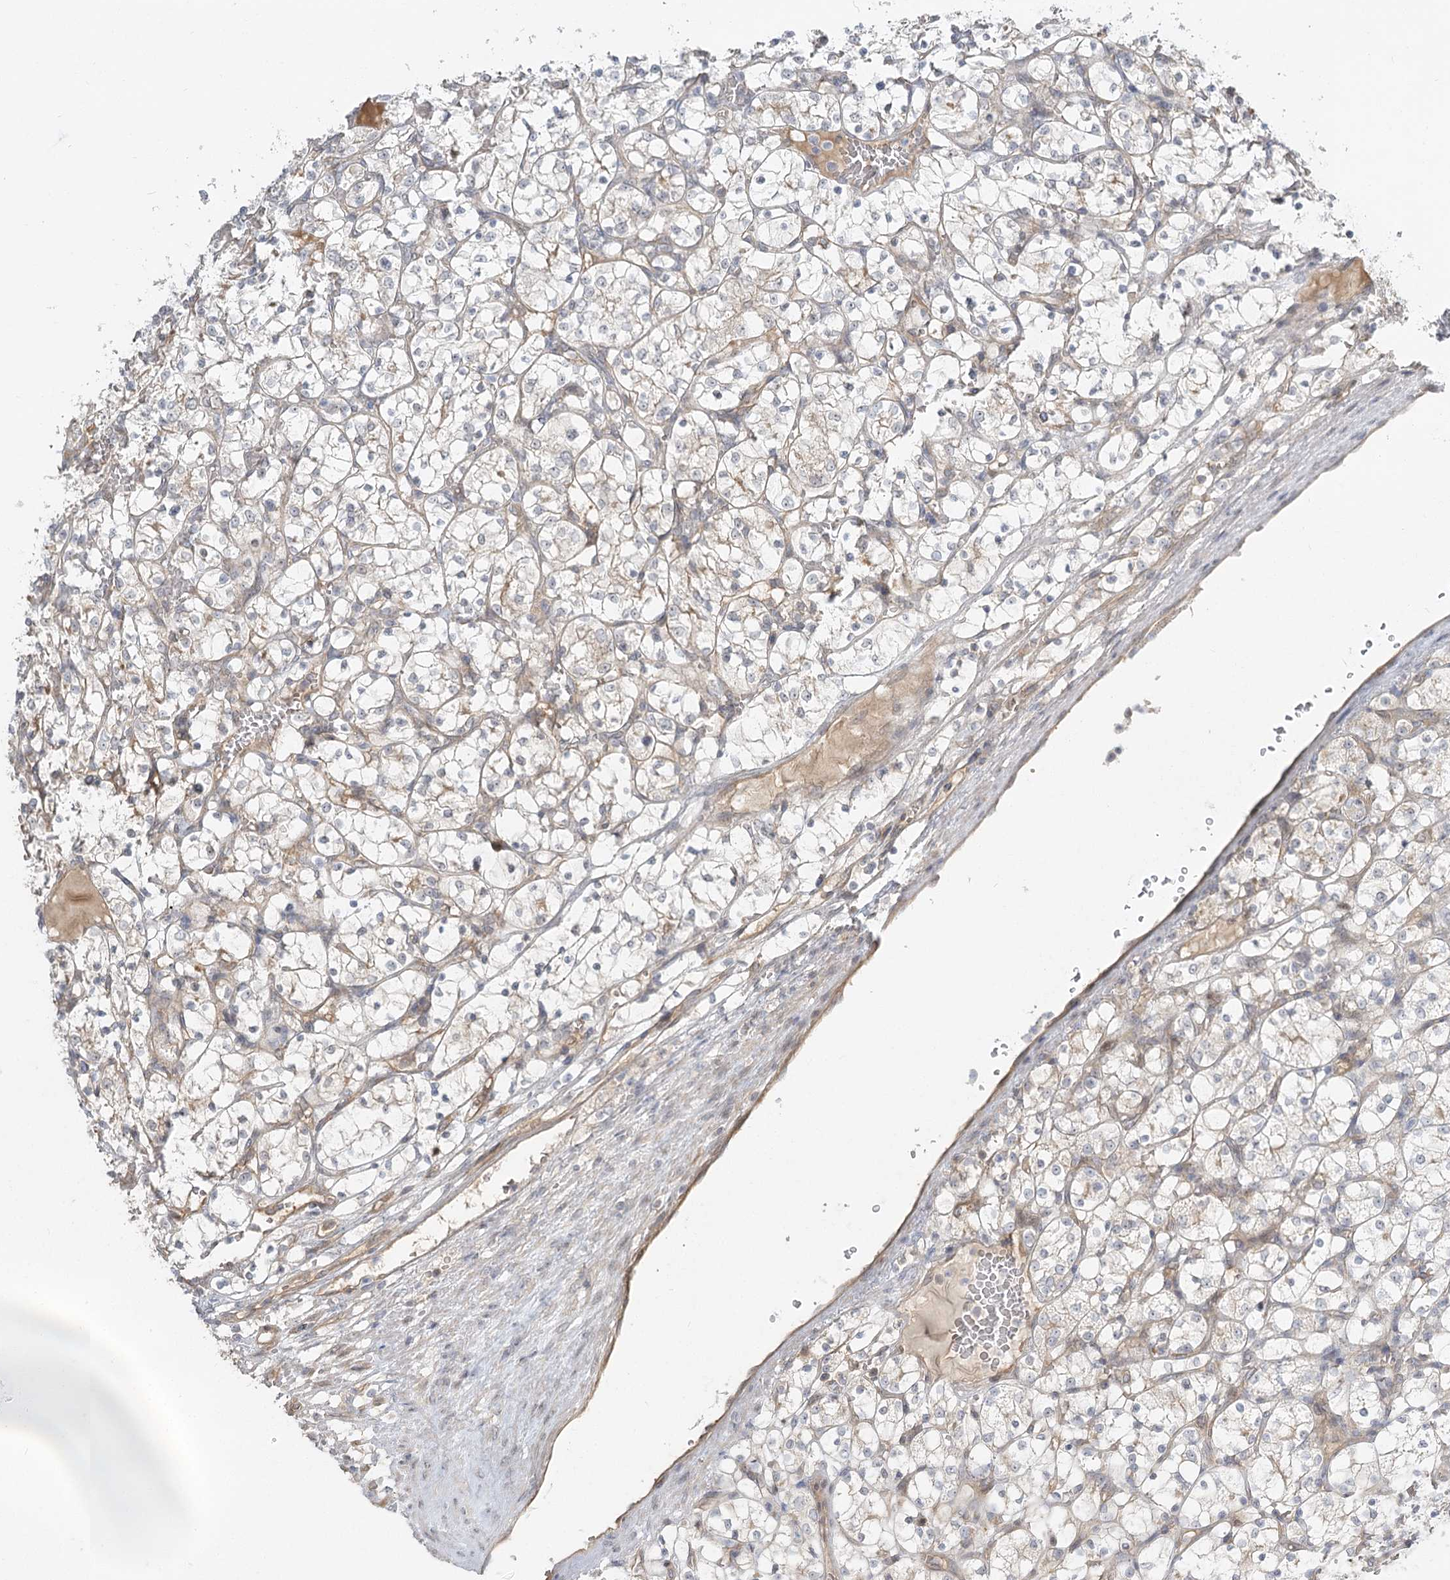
{"staining": {"intensity": "weak", "quantity": "<25%", "location": "cytoplasmic/membranous"}, "tissue": "renal cancer", "cell_type": "Tumor cells", "image_type": "cancer", "snomed": [{"axis": "morphology", "description": "Adenocarcinoma, NOS"}, {"axis": "topography", "description": "Kidney"}], "caption": "IHC of renal adenocarcinoma demonstrates no expression in tumor cells.", "gene": "GUCY2C", "patient": {"sex": "female", "age": 69}}